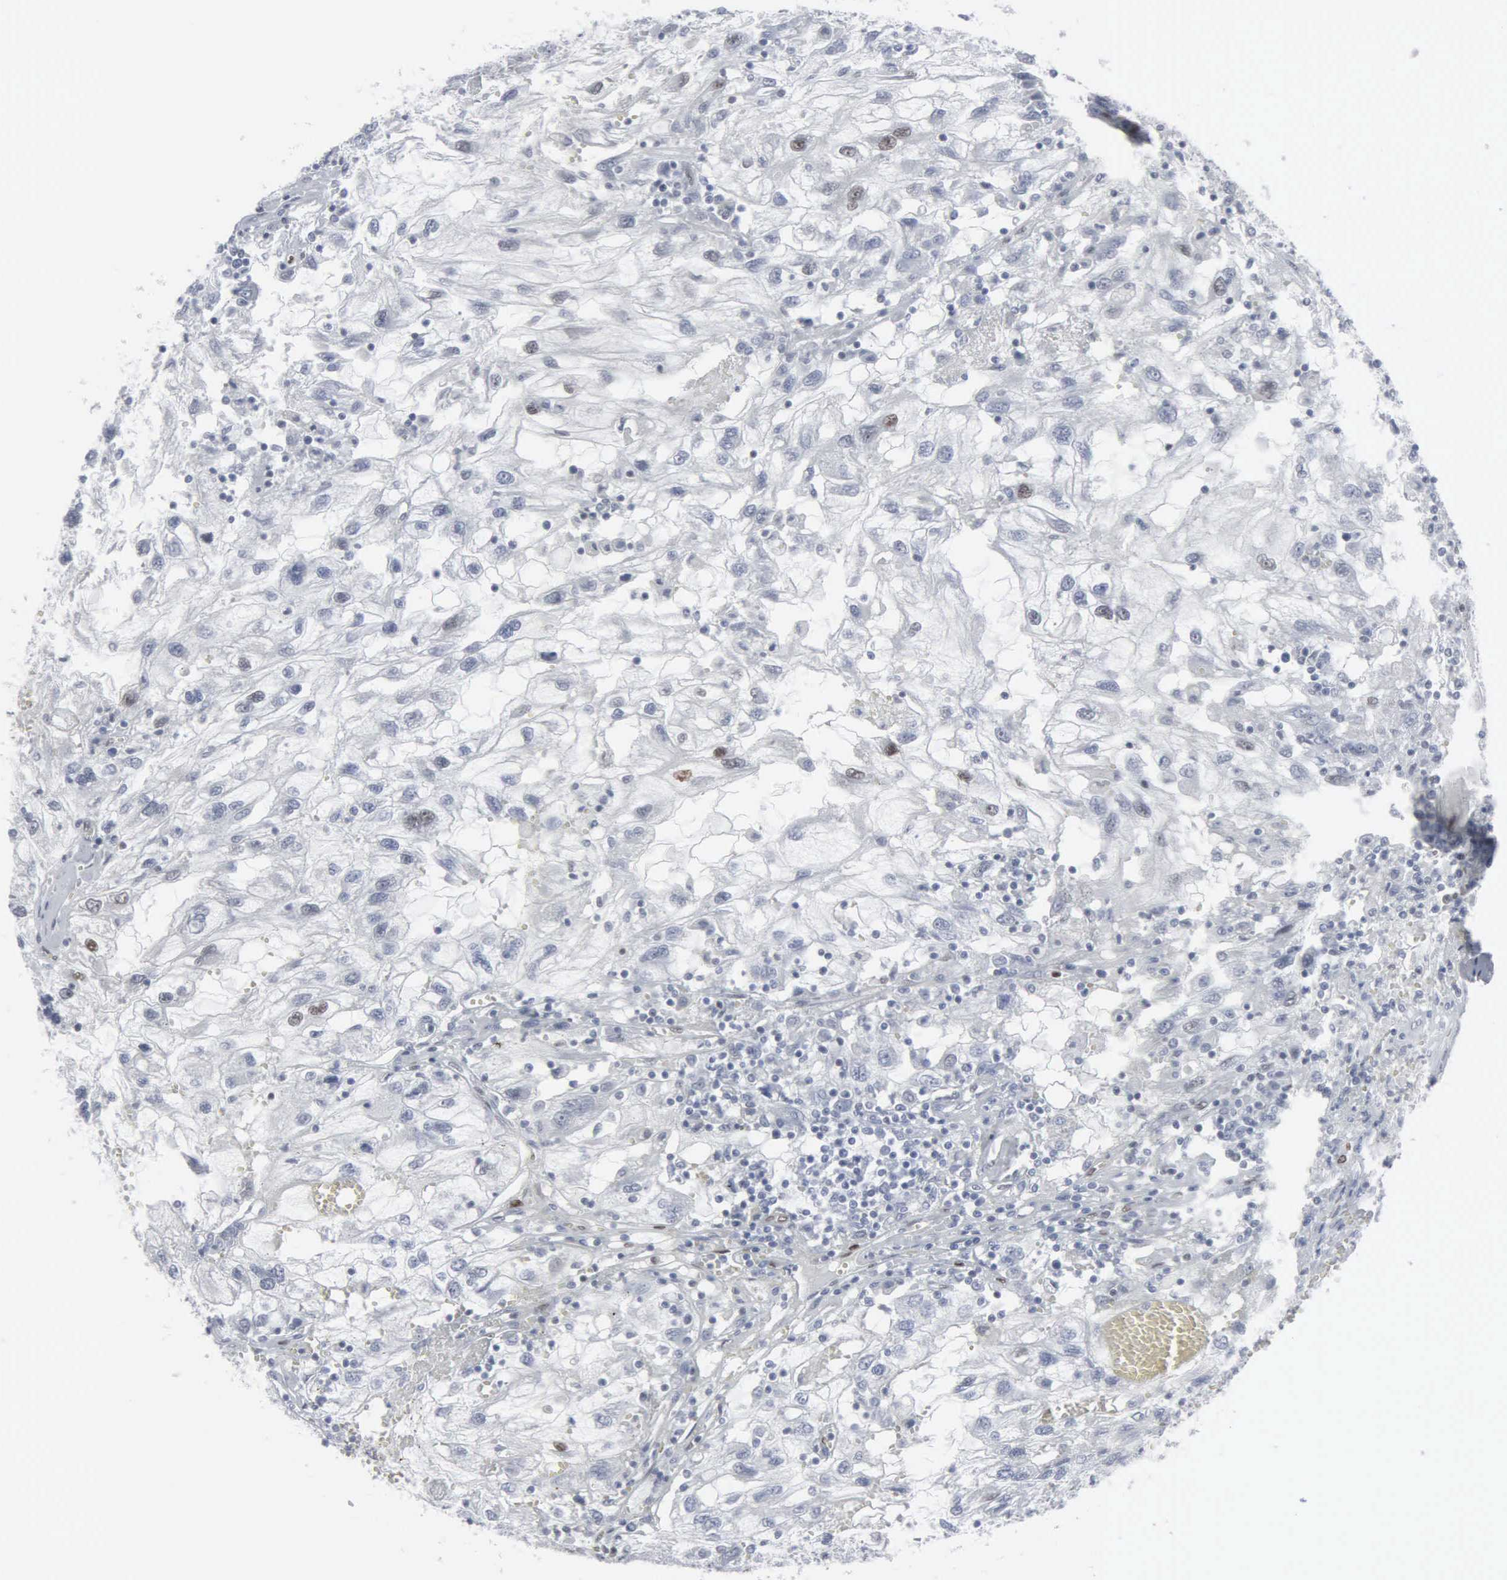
{"staining": {"intensity": "negative", "quantity": "none", "location": "none"}, "tissue": "renal cancer", "cell_type": "Tumor cells", "image_type": "cancer", "snomed": [{"axis": "morphology", "description": "Normal tissue, NOS"}, {"axis": "morphology", "description": "Adenocarcinoma, NOS"}, {"axis": "topography", "description": "Kidney"}], "caption": "There is no significant staining in tumor cells of renal cancer.", "gene": "CCND3", "patient": {"sex": "male", "age": 71}}